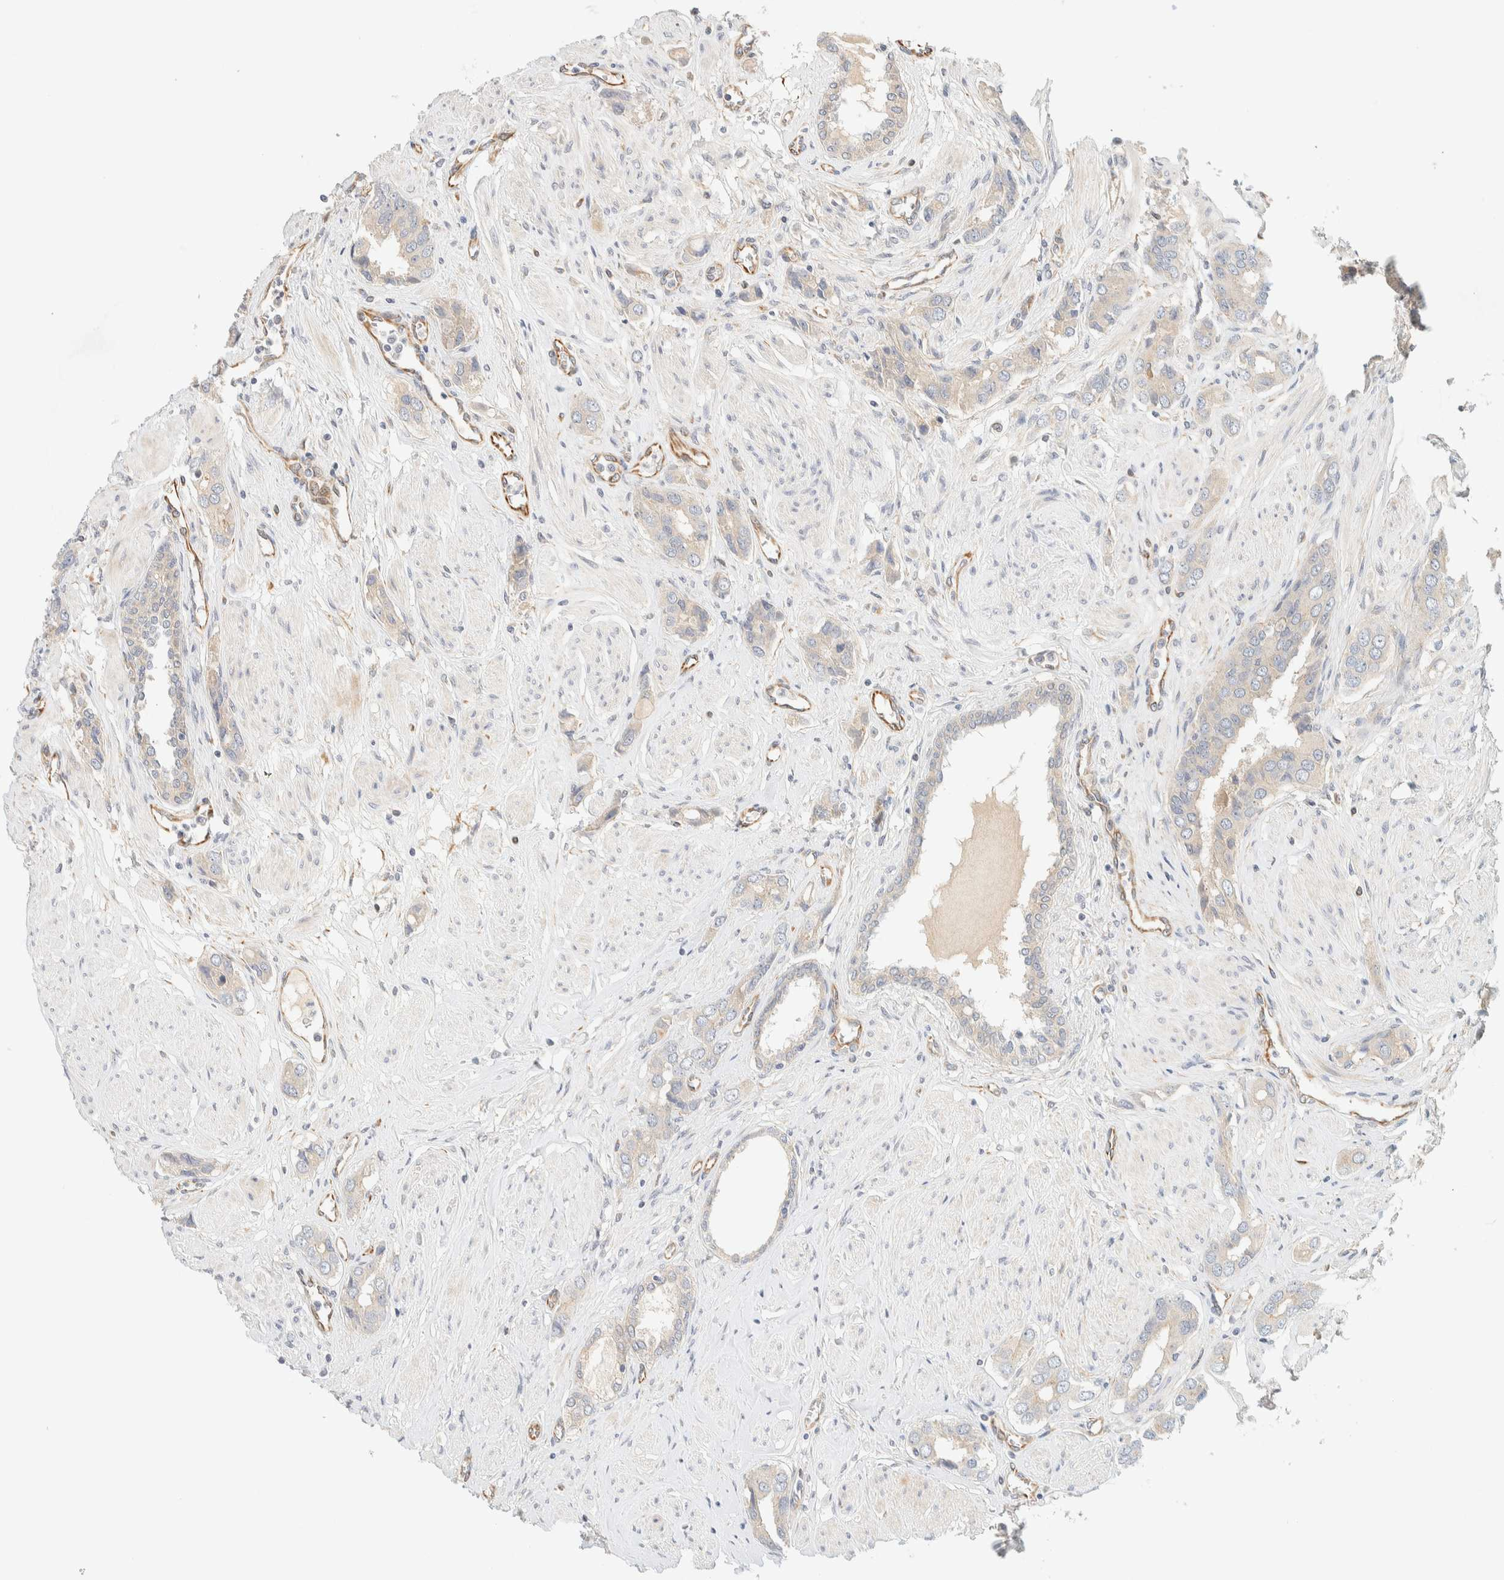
{"staining": {"intensity": "negative", "quantity": "none", "location": "none"}, "tissue": "prostate cancer", "cell_type": "Tumor cells", "image_type": "cancer", "snomed": [{"axis": "morphology", "description": "Adenocarcinoma, High grade"}, {"axis": "topography", "description": "Prostate"}], "caption": "An image of human prostate high-grade adenocarcinoma is negative for staining in tumor cells.", "gene": "FAT1", "patient": {"sex": "male", "age": 52}}